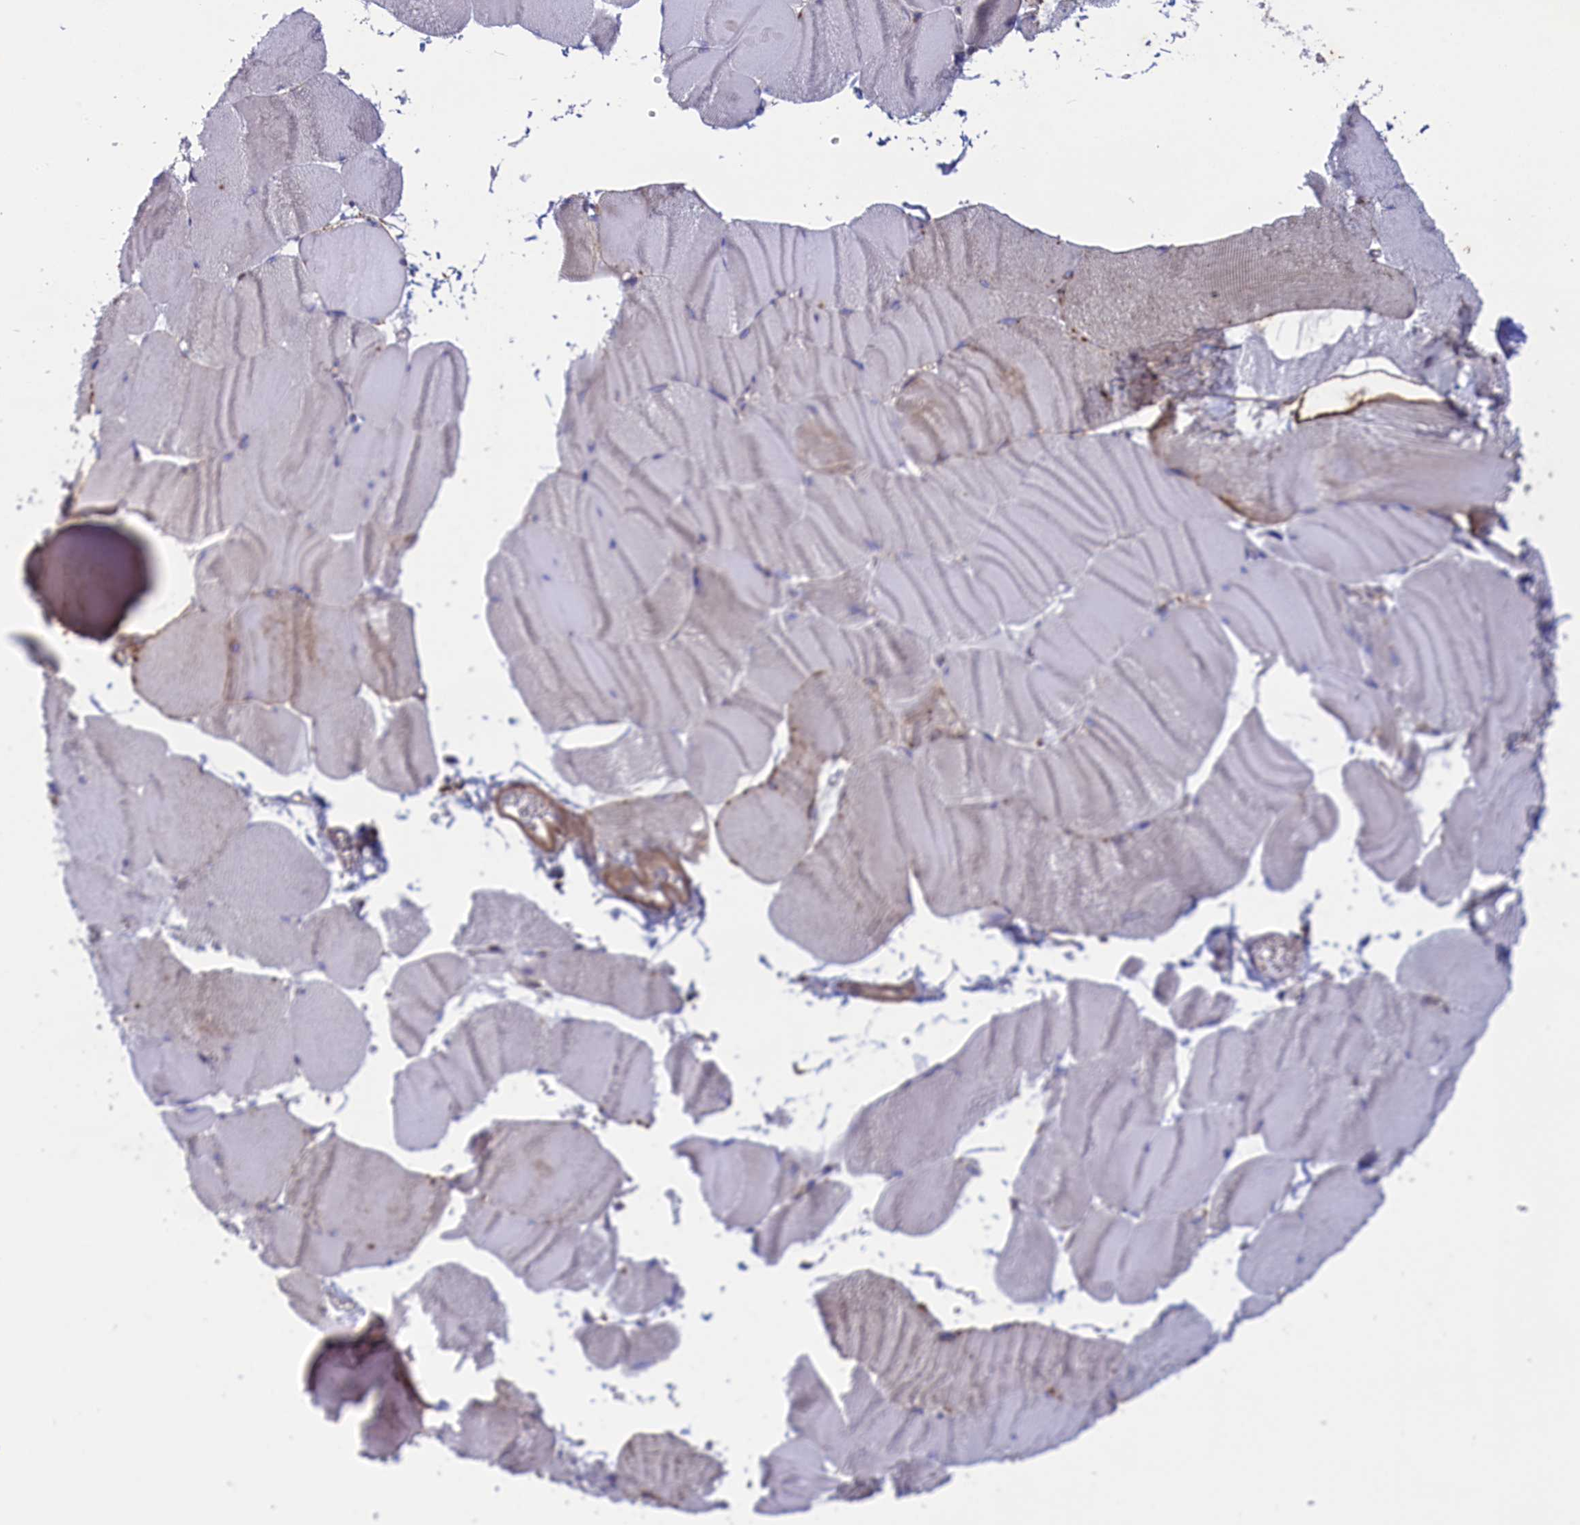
{"staining": {"intensity": "negative", "quantity": "none", "location": "none"}, "tissue": "skeletal muscle", "cell_type": "Myocytes", "image_type": "normal", "snomed": [{"axis": "morphology", "description": "Normal tissue, NOS"}, {"axis": "morphology", "description": "Basal cell carcinoma"}, {"axis": "topography", "description": "Skeletal muscle"}], "caption": "An immunohistochemistry micrograph of normal skeletal muscle is shown. There is no staining in myocytes of skeletal muscle. Nuclei are stained in blue.", "gene": "SCAMP4", "patient": {"sex": "female", "age": 64}}